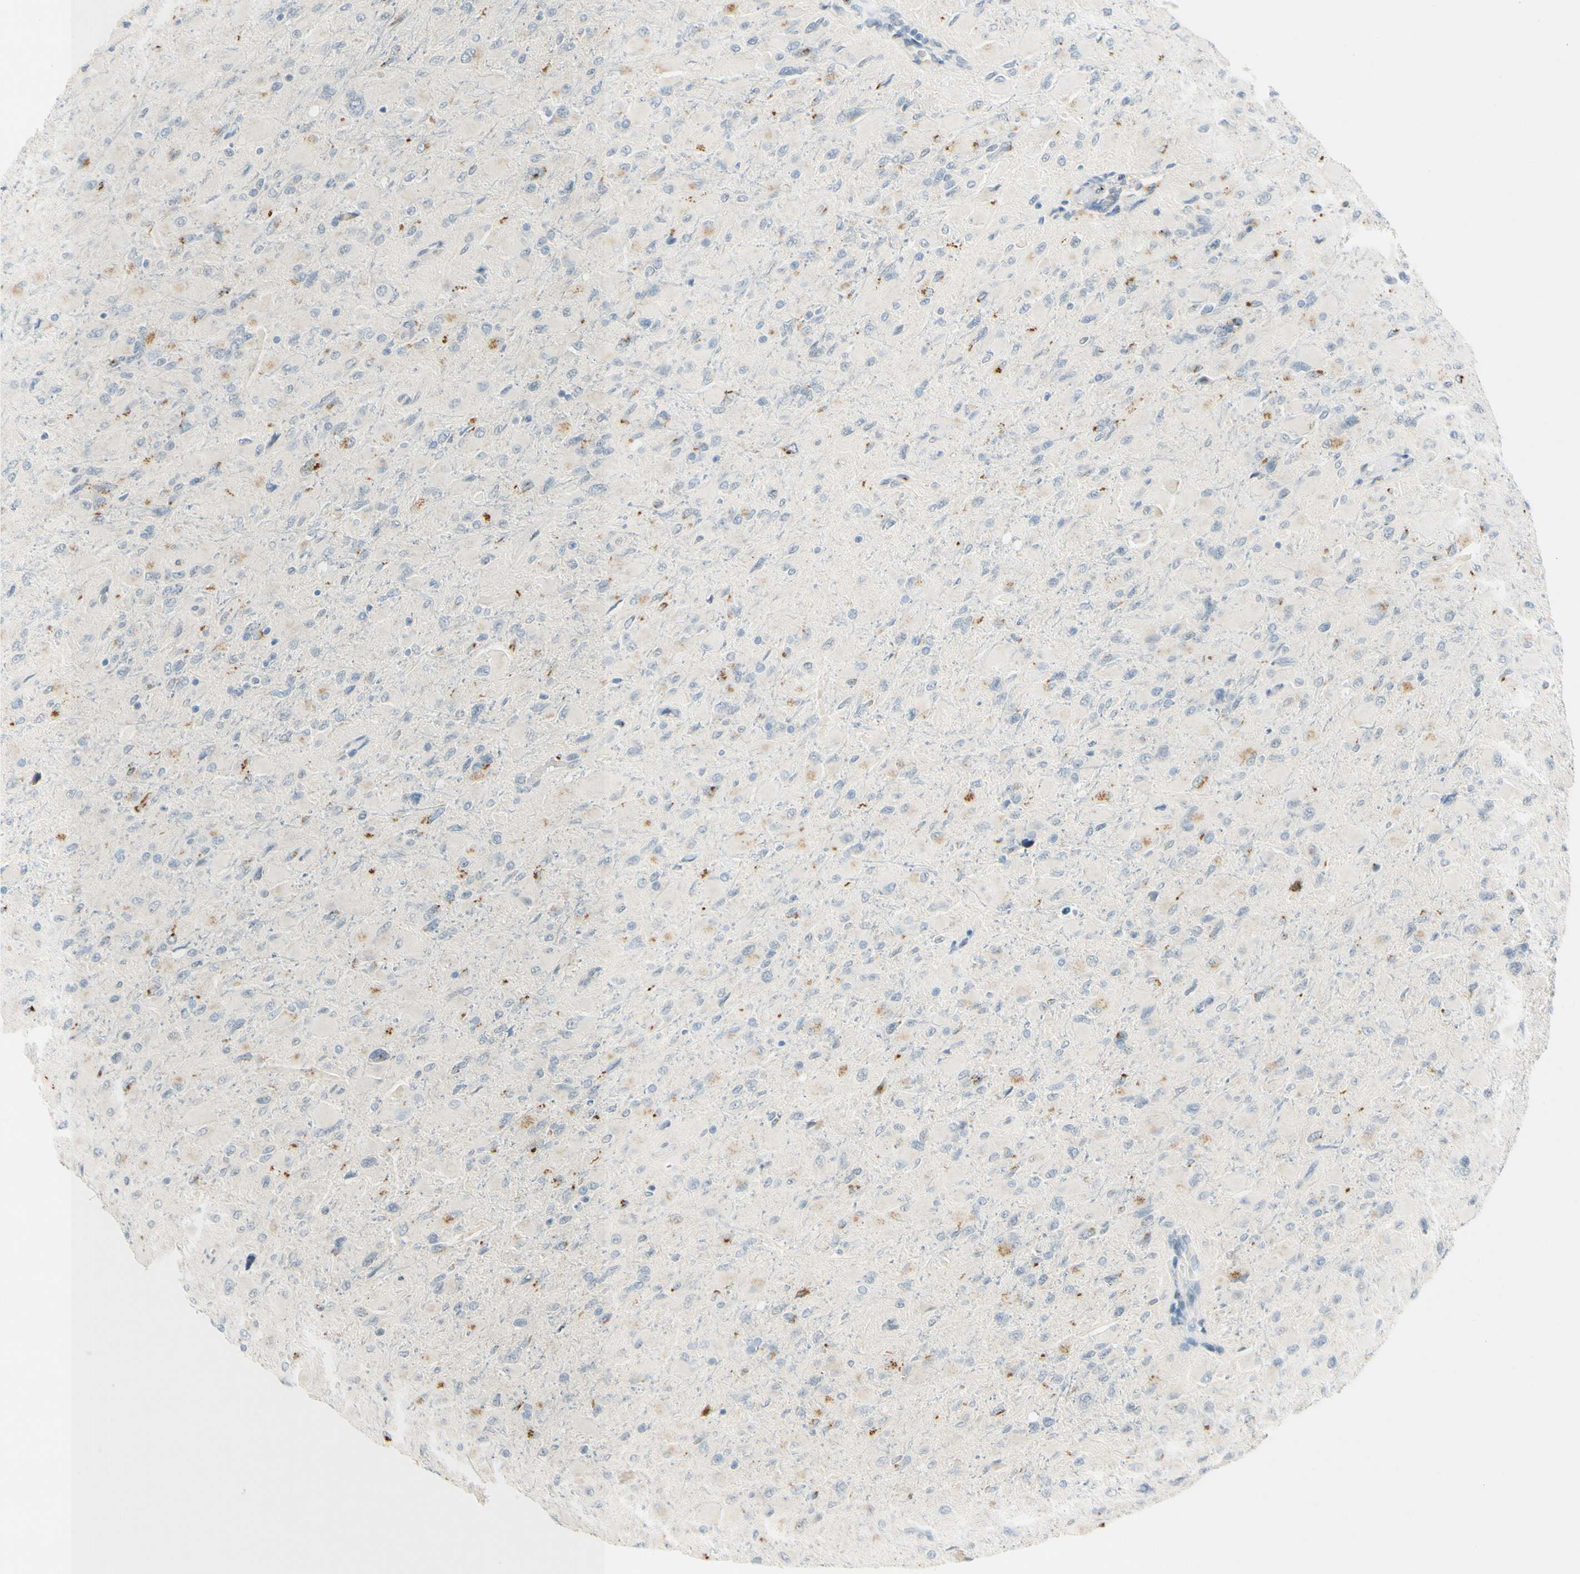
{"staining": {"intensity": "moderate", "quantity": "<25%", "location": "cytoplasmic/membranous"}, "tissue": "glioma", "cell_type": "Tumor cells", "image_type": "cancer", "snomed": [{"axis": "morphology", "description": "Glioma, malignant, High grade"}, {"axis": "topography", "description": "Cerebral cortex"}], "caption": "IHC (DAB) staining of glioma demonstrates moderate cytoplasmic/membranous protein positivity in about <25% of tumor cells. (IHC, brightfield microscopy, high magnification).", "gene": "B4GALNT1", "patient": {"sex": "female", "age": 36}}